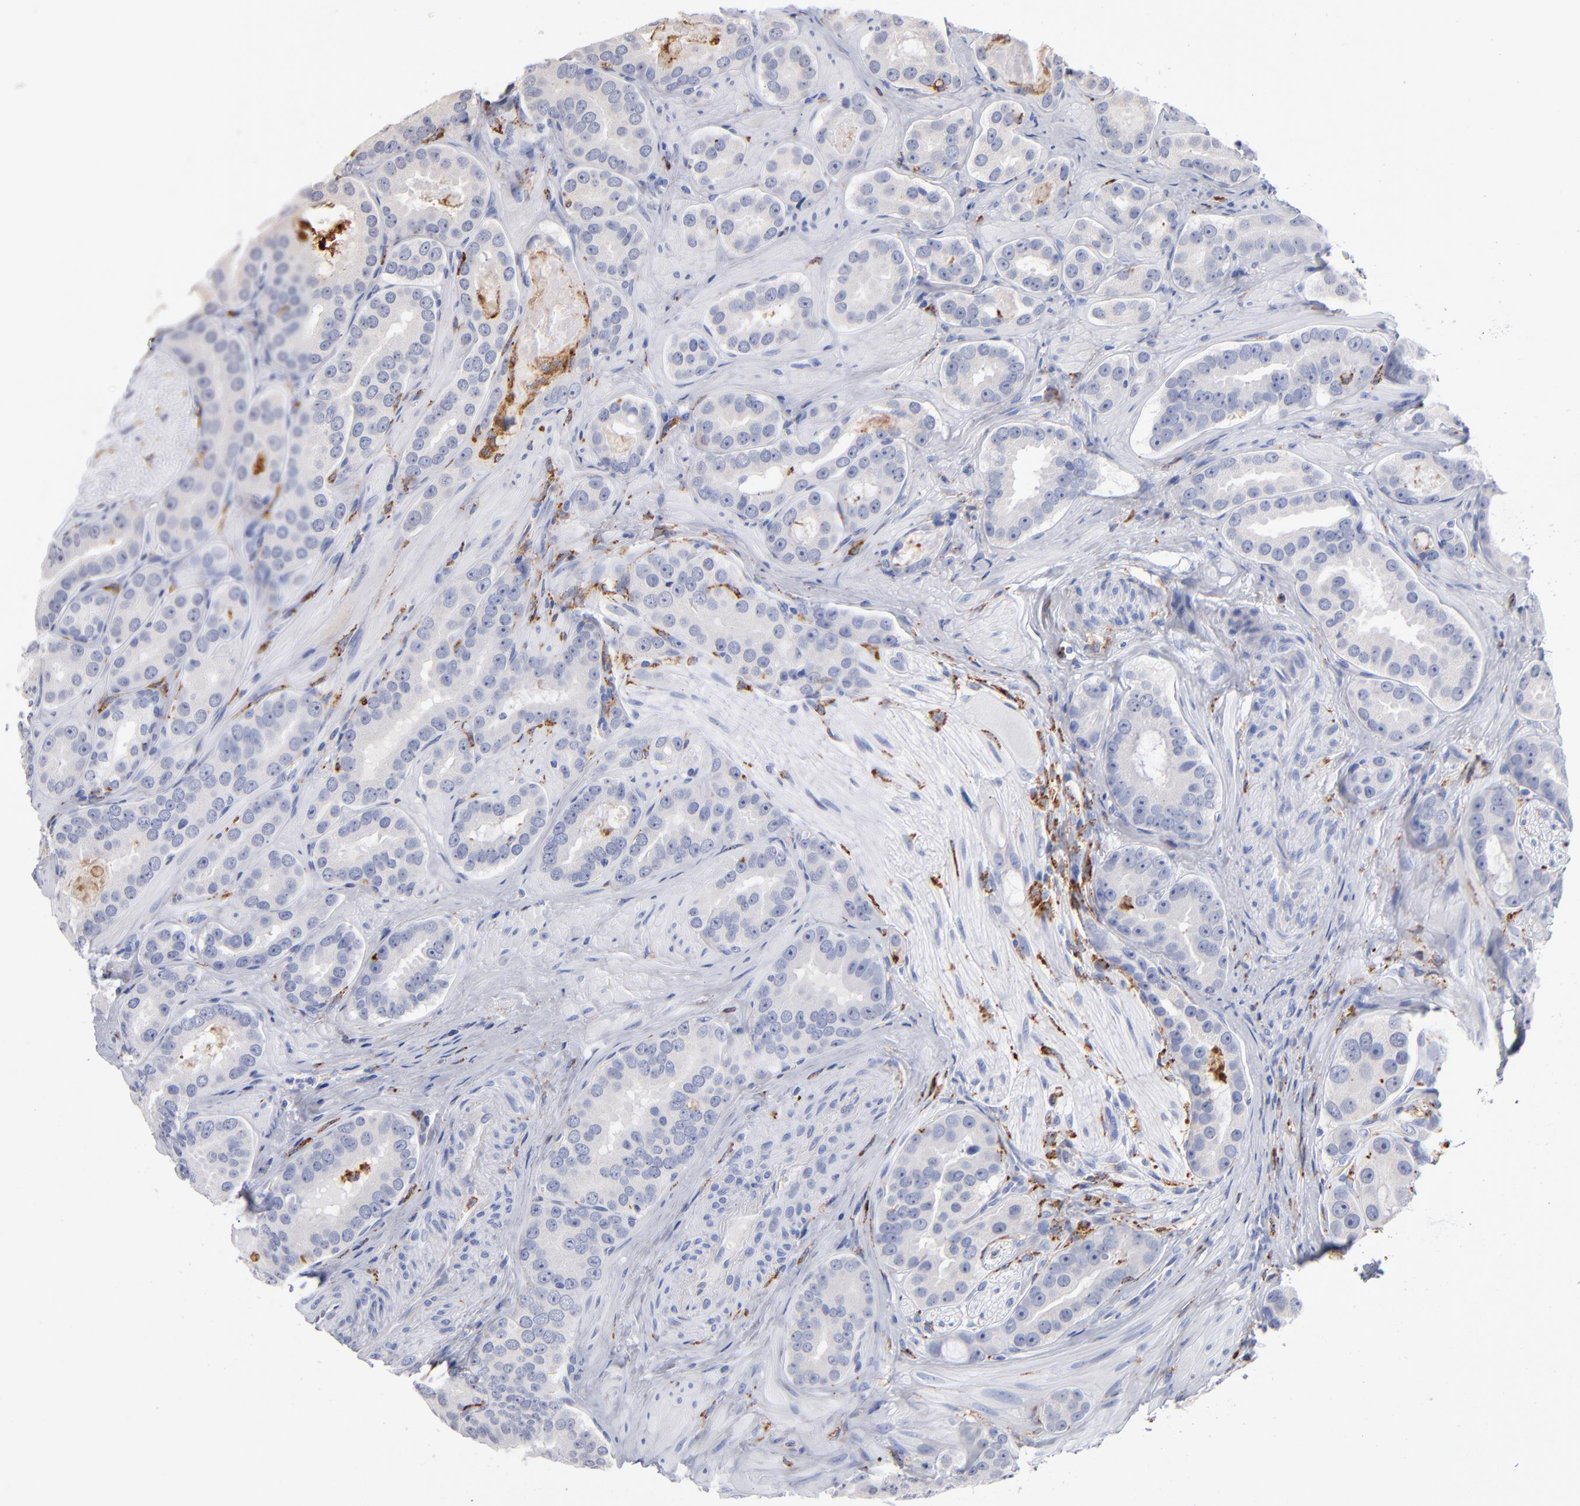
{"staining": {"intensity": "negative", "quantity": "none", "location": "none"}, "tissue": "prostate cancer", "cell_type": "Tumor cells", "image_type": "cancer", "snomed": [{"axis": "morphology", "description": "Adenocarcinoma, Low grade"}, {"axis": "topography", "description": "Prostate"}], "caption": "A high-resolution photomicrograph shows immunohistochemistry (IHC) staining of prostate cancer, which shows no significant positivity in tumor cells.", "gene": "CD180", "patient": {"sex": "male", "age": 59}}